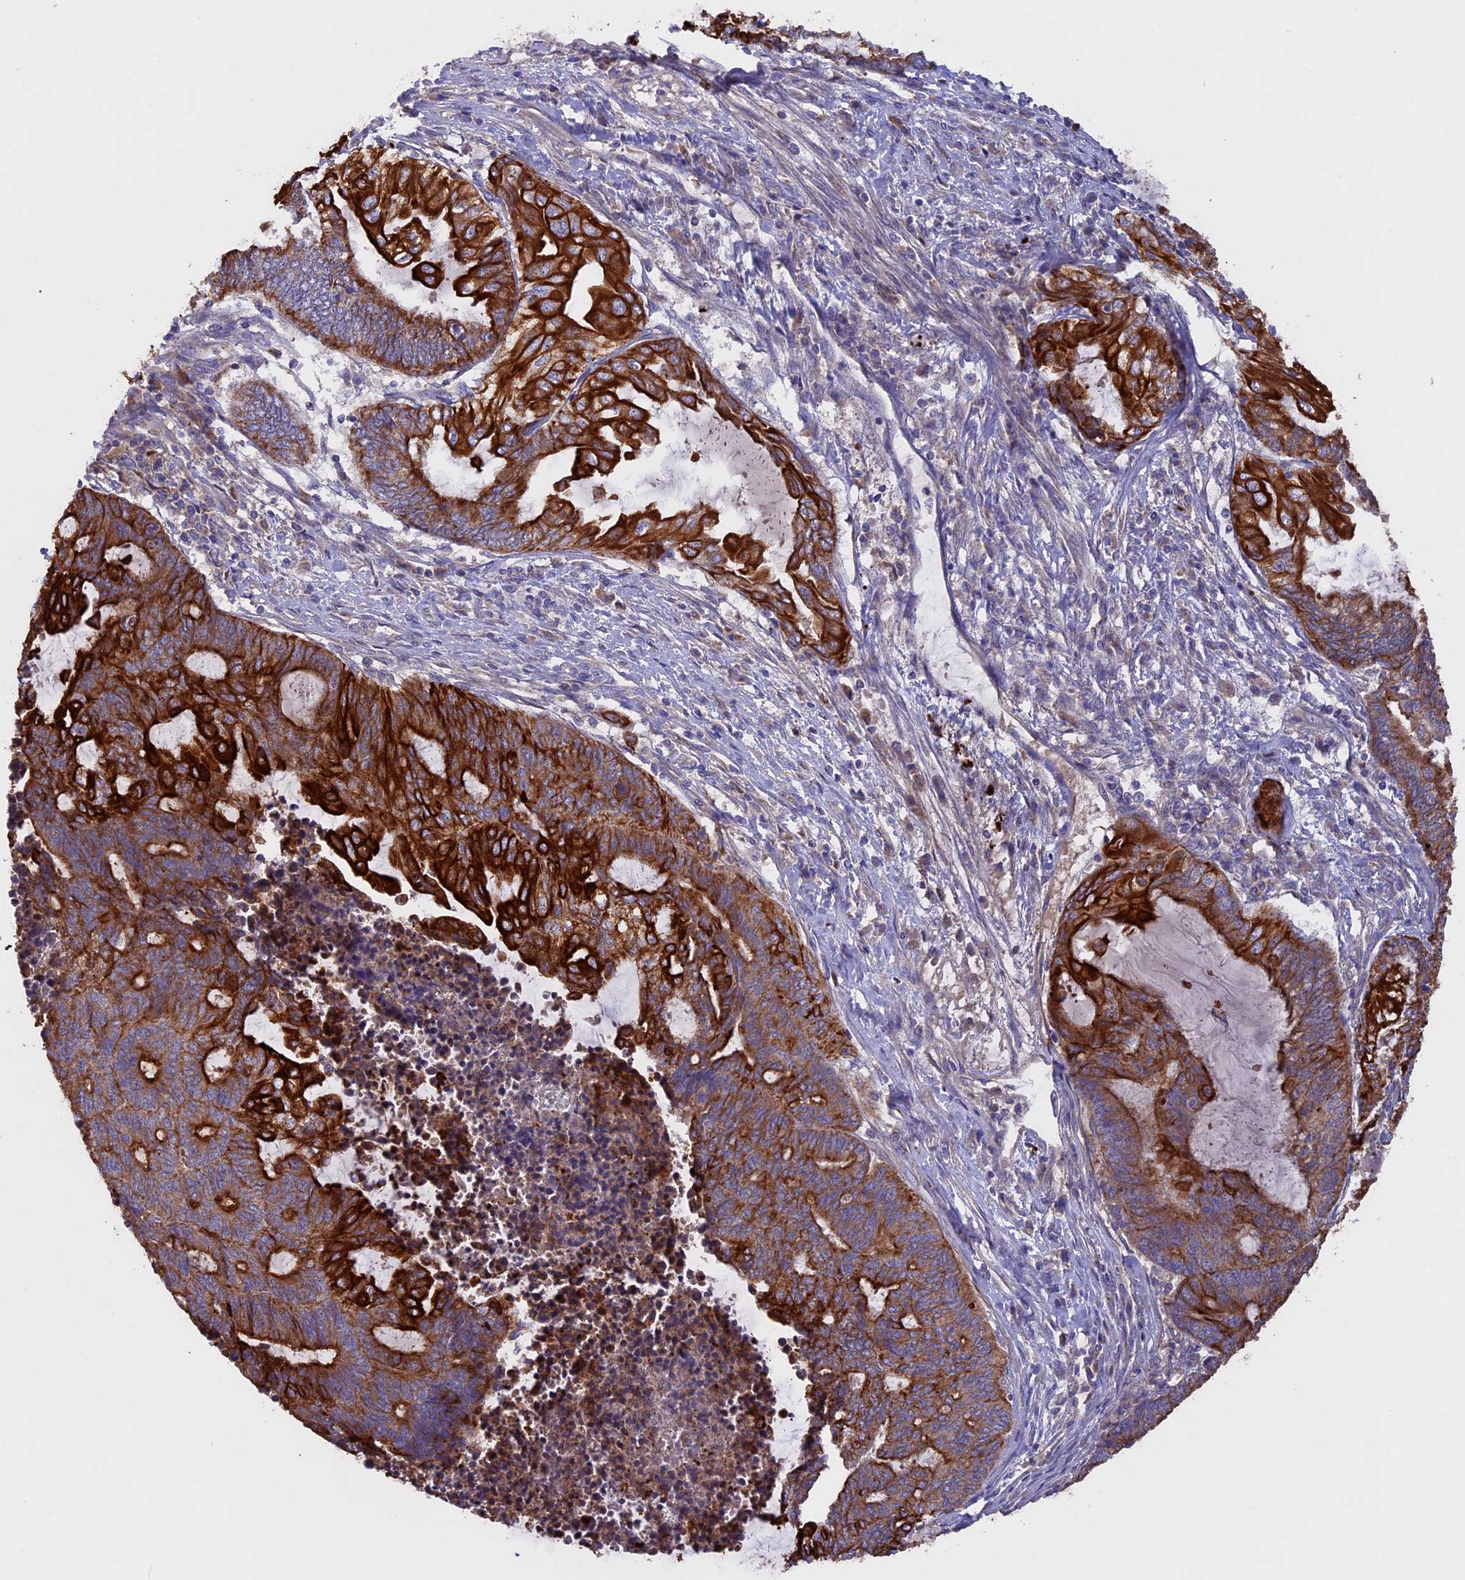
{"staining": {"intensity": "strong", "quantity": "25%-75%", "location": "cytoplasmic/membranous"}, "tissue": "endometrial cancer", "cell_type": "Tumor cells", "image_type": "cancer", "snomed": [{"axis": "morphology", "description": "Adenocarcinoma, NOS"}, {"axis": "topography", "description": "Uterus"}, {"axis": "topography", "description": "Endometrium"}], "caption": "A photomicrograph of endometrial cancer (adenocarcinoma) stained for a protein demonstrates strong cytoplasmic/membranous brown staining in tumor cells.", "gene": "PTPN9", "patient": {"sex": "female", "age": 70}}